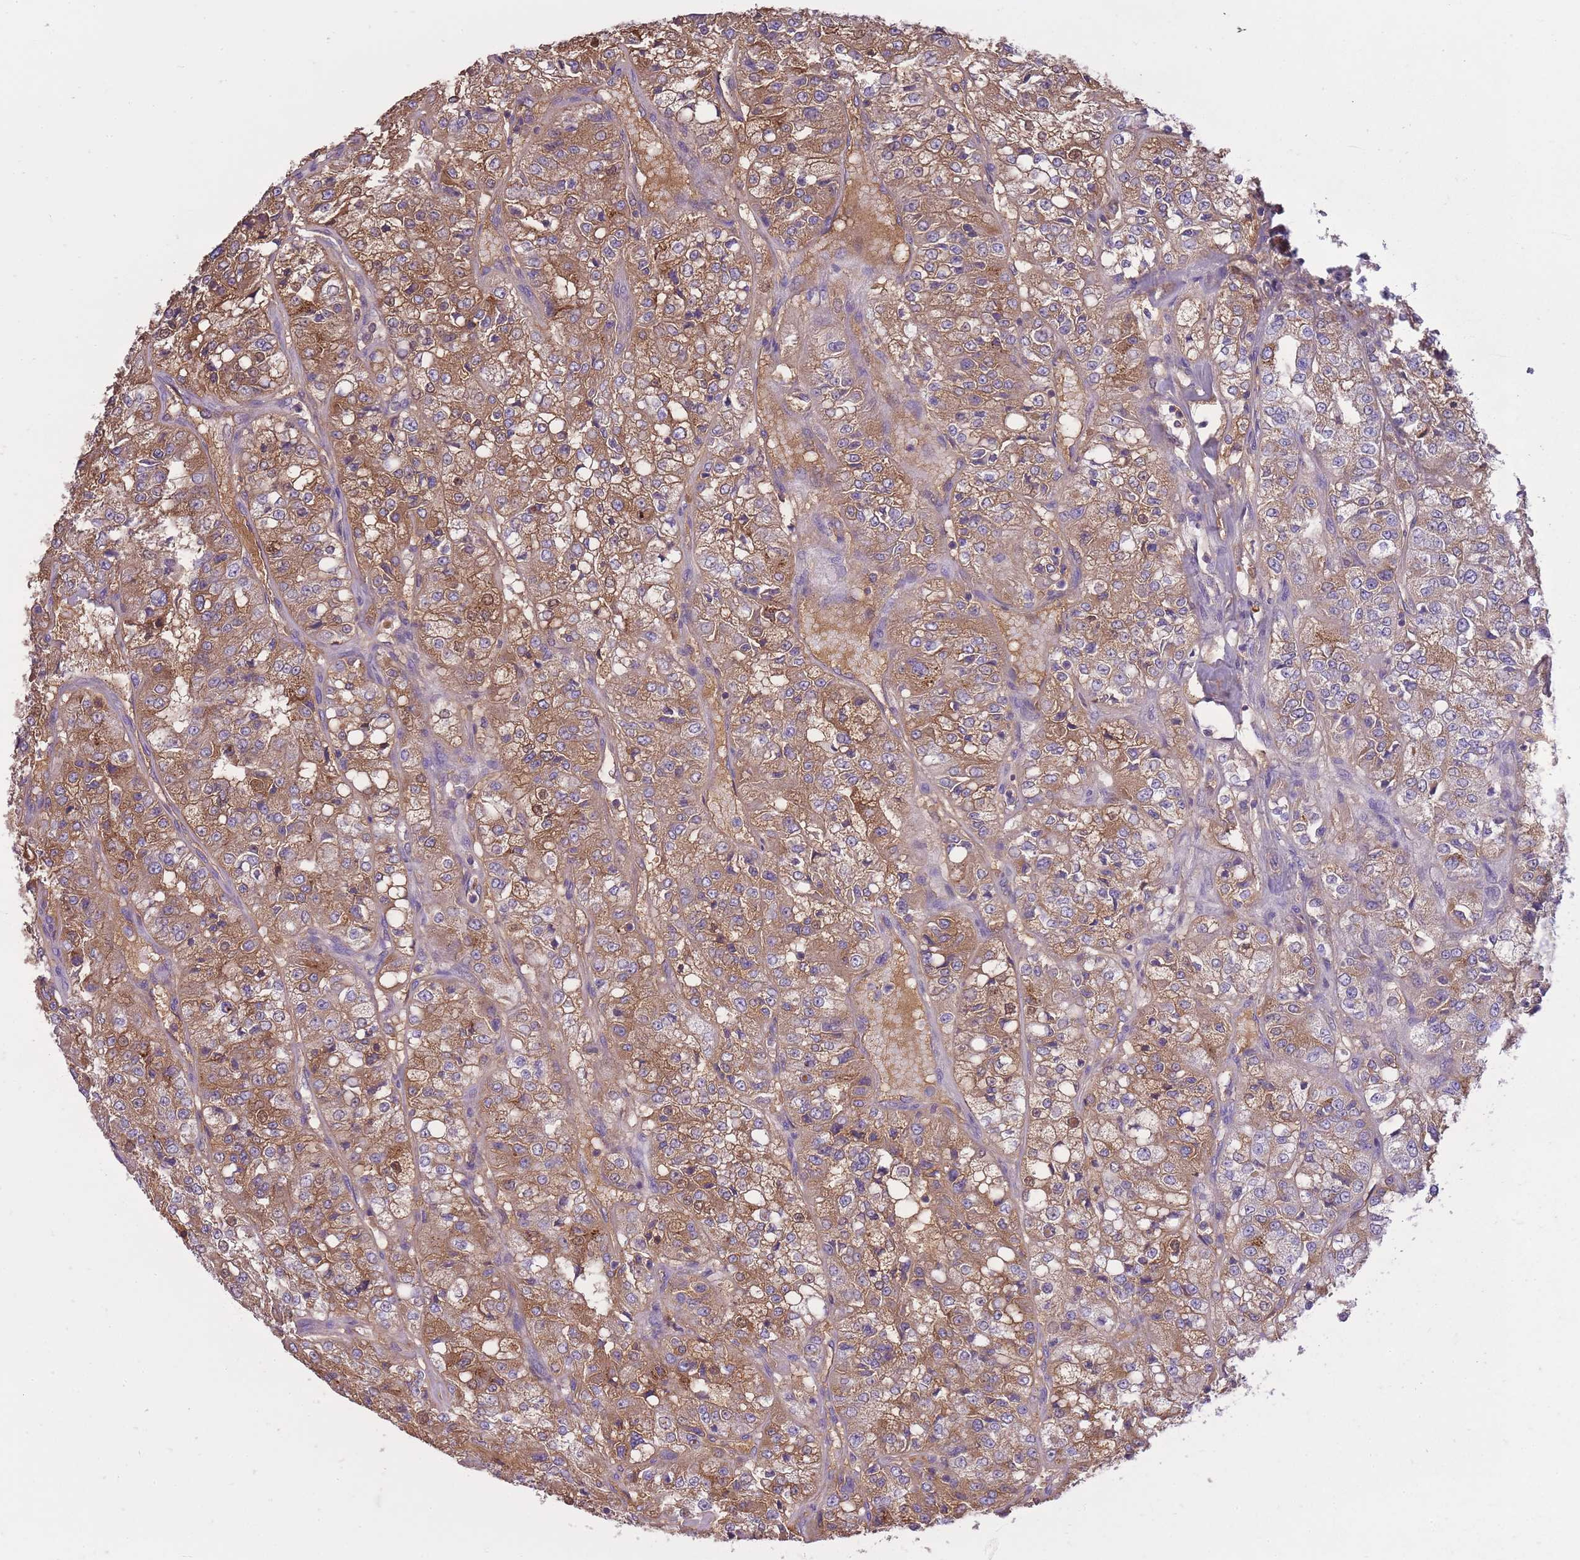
{"staining": {"intensity": "moderate", "quantity": ">75%", "location": "cytoplasmic/membranous"}, "tissue": "renal cancer", "cell_type": "Tumor cells", "image_type": "cancer", "snomed": [{"axis": "morphology", "description": "Adenocarcinoma, NOS"}, {"axis": "topography", "description": "Kidney"}], "caption": "Brown immunohistochemical staining in adenocarcinoma (renal) demonstrates moderate cytoplasmic/membranous expression in approximately >75% of tumor cells.", "gene": "IGKV1D-42", "patient": {"sex": "female", "age": 63}}